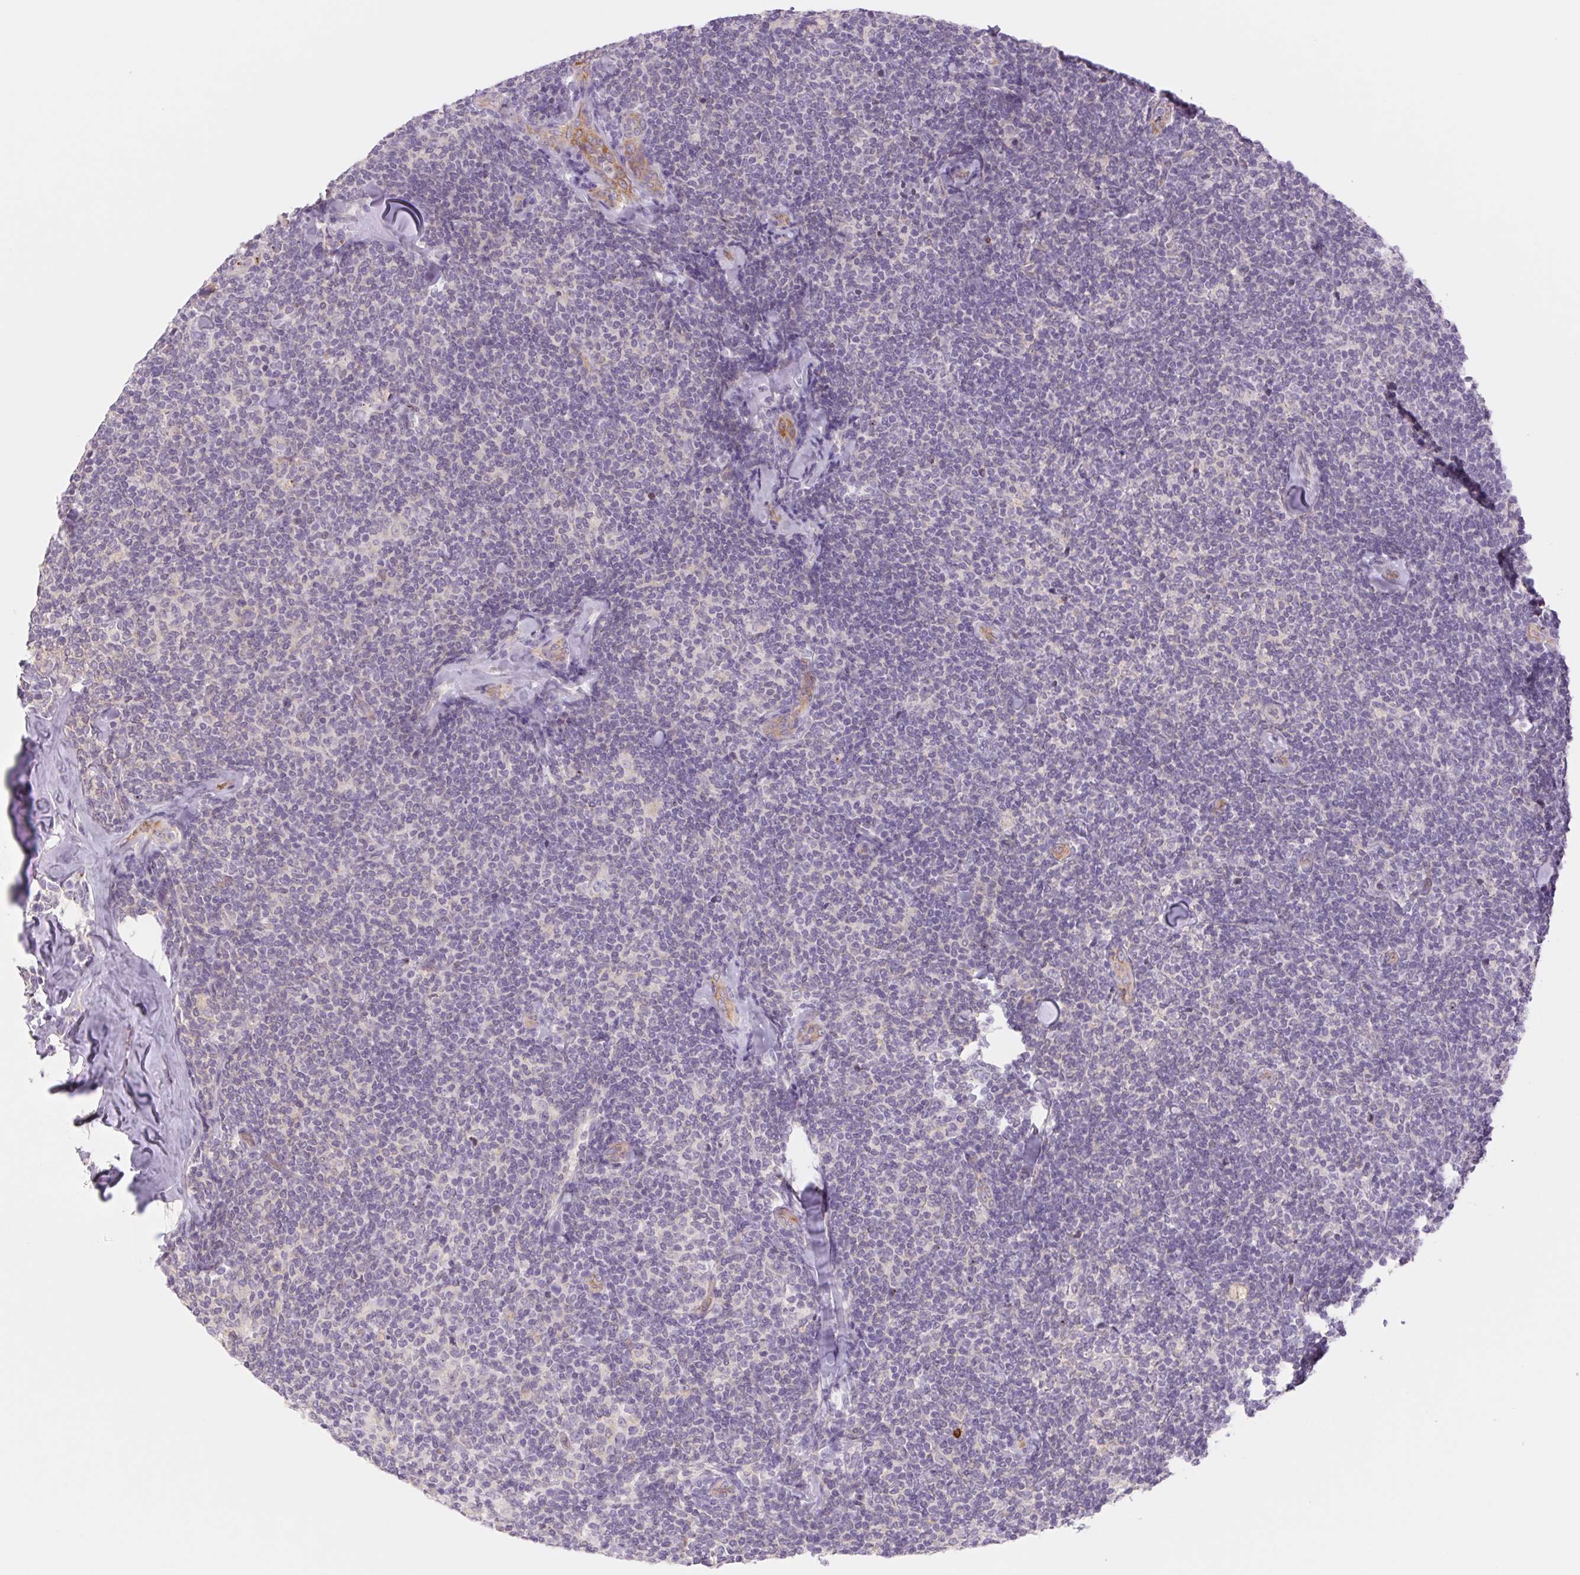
{"staining": {"intensity": "negative", "quantity": "none", "location": "none"}, "tissue": "lymphoma", "cell_type": "Tumor cells", "image_type": "cancer", "snomed": [{"axis": "morphology", "description": "Malignant lymphoma, non-Hodgkin's type, Low grade"}, {"axis": "topography", "description": "Lymph node"}], "caption": "Low-grade malignant lymphoma, non-Hodgkin's type was stained to show a protein in brown. There is no significant positivity in tumor cells. (Stains: DAB immunohistochemistry (IHC) with hematoxylin counter stain, Microscopy: brightfield microscopy at high magnification).", "gene": "IGFL3", "patient": {"sex": "female", "age": 56}}